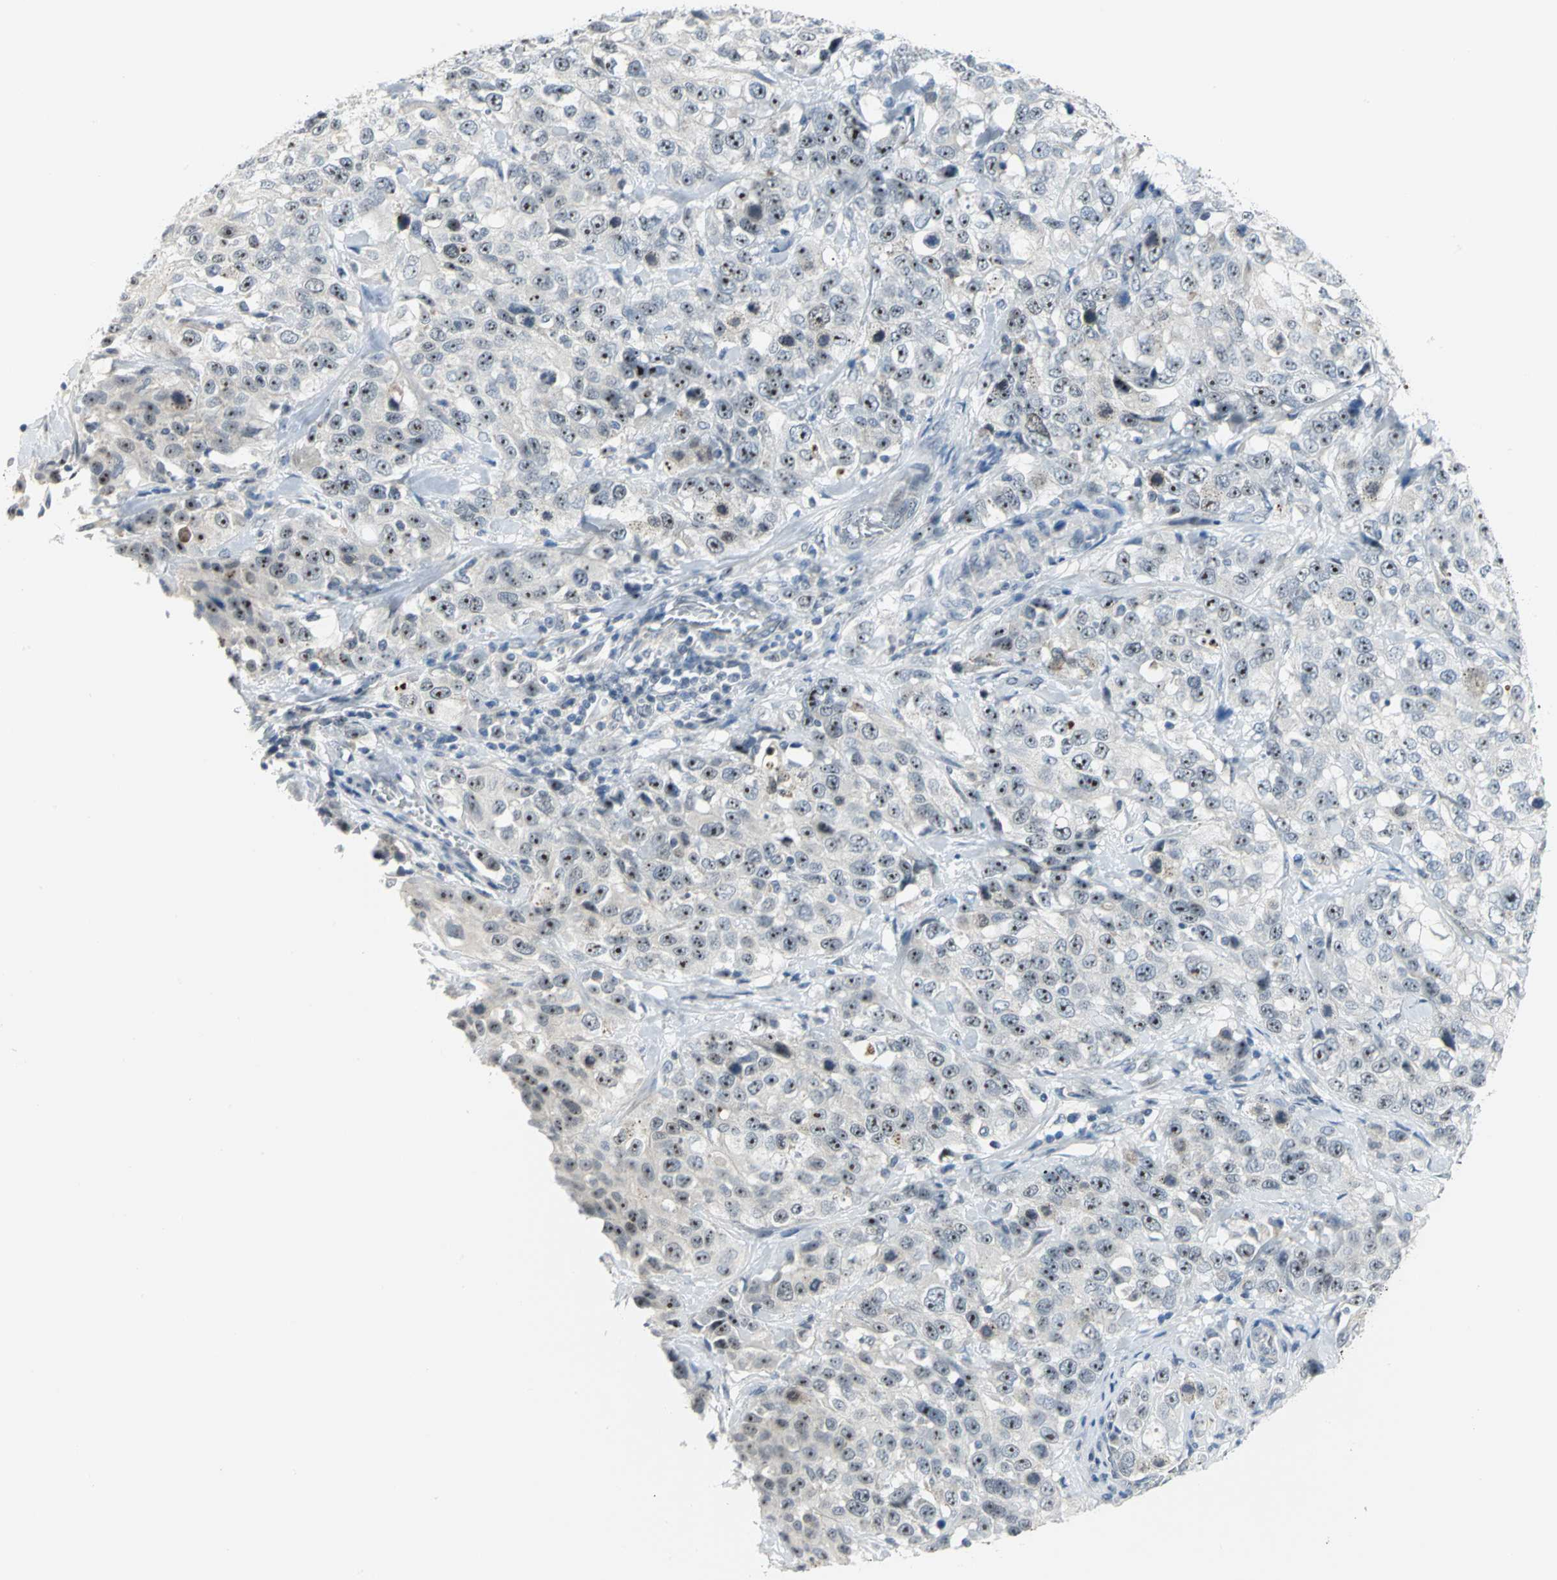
{"staining": {"intensity": "strong", "quantity": ">75%", "location": "nuclear"}, "tissue": "stomach cancer", "cell_type": "Tumor cells", "image_type": "cancer", "snomed": [{"axis": "morphology", "description": "Normal tissue, NOS"}, {"axis": "morphology", "description": "Adenocarcinoma, NOS"}, {"axis": "topography", "description": "Stomach"}], "caption": "The micrograph demonstrates a brown stain indicating the presence of a protein in the nuclear of tumor cells in stomach adenocarcinoma. (Brightfield microscopy of DAB IHC at high magnification).", "gene": "MYBBP1A", "patient": {"sex": "male", "age": 48}}